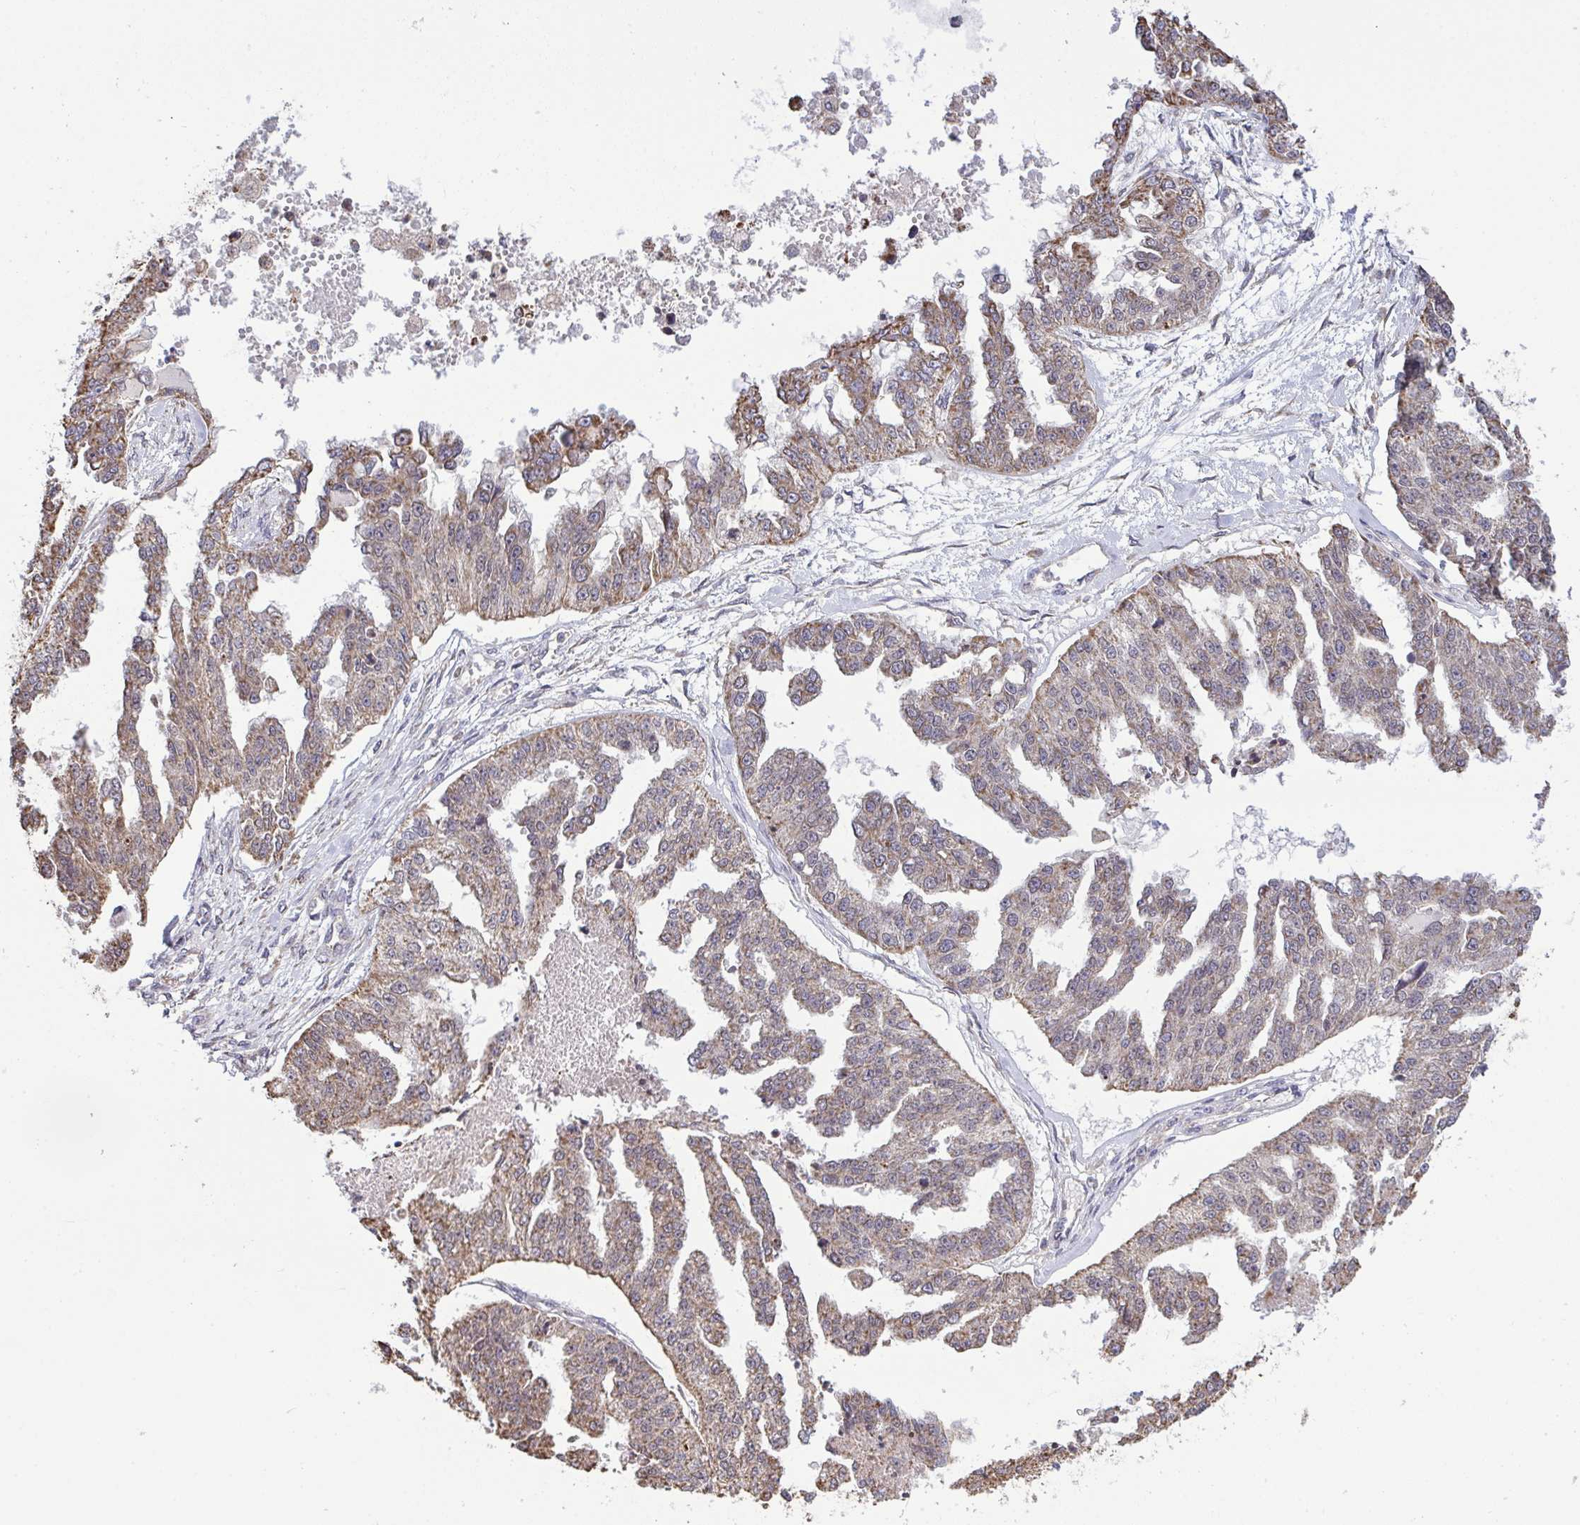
{"staining": {"intensity": "weak", "quantity": "25%-75%", "location": "cytoplasmic/membranous"}, "tissue": "ovarian cancer", "cell_type": "Tumor cells", "image_type": "cancer", "snomed": [{"axis": "morphology", "description": "Cystadenocarcinoma, serous, NOS"}, {"axis": "topography", "description": "Ovary"}], "caption": "A low amount of weak cytoplasmic/membranous staining is seen in approximately 25%-75% of tumor cells in serous cystadenocarcinoma (ovarian) tissue.", "gene": "PPM1H", "patient": {"sex": "female", "age": 58}}